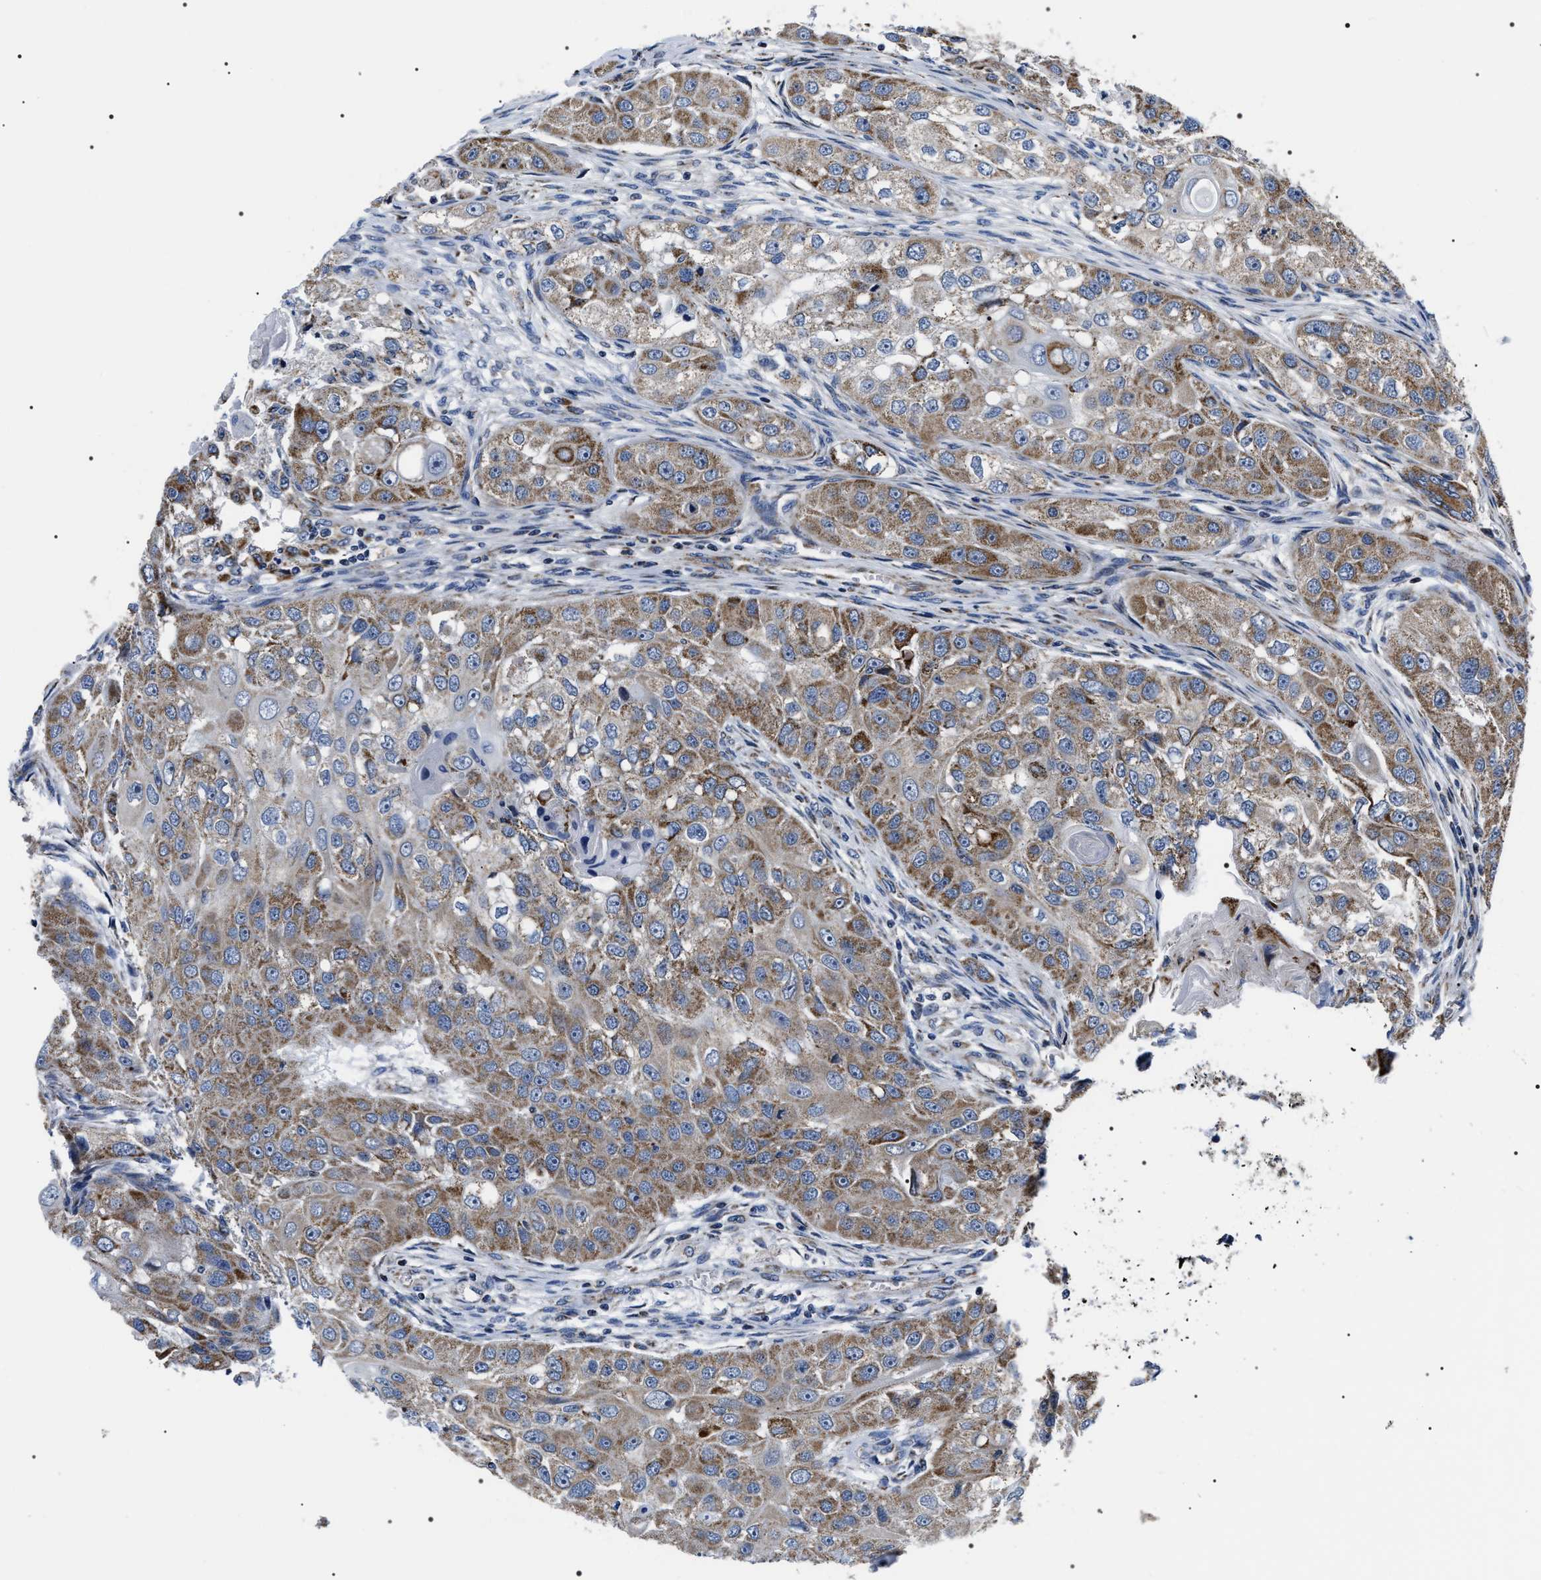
{"staining": {"intensity": "moderate", "quantity": ">75%", "location": "cytoplasmic/membranous"}, "tissue": "head and neck cancer", "cell_type": "Tumor cells", "image_type": "cancer", "snomed": [{"axis": "morphology", "description": "Normal tissue, NOS"}, {"axis": "morphology", "description": "Squamous cell carcinoma, NOS"}, {"axis": "topography", "description": "Skeletal muscle"}, {"axis": "topography", "description": "Head-Neck"}], "caption": "The immunohistochemical stain labels moderate cytoplasmic/membranous staining in tumor cells of head and neck cancer (squamous cell carcinoma) tissue.", "gene": "NTMT1", "patient": {"sex": "male", "age": 51}}